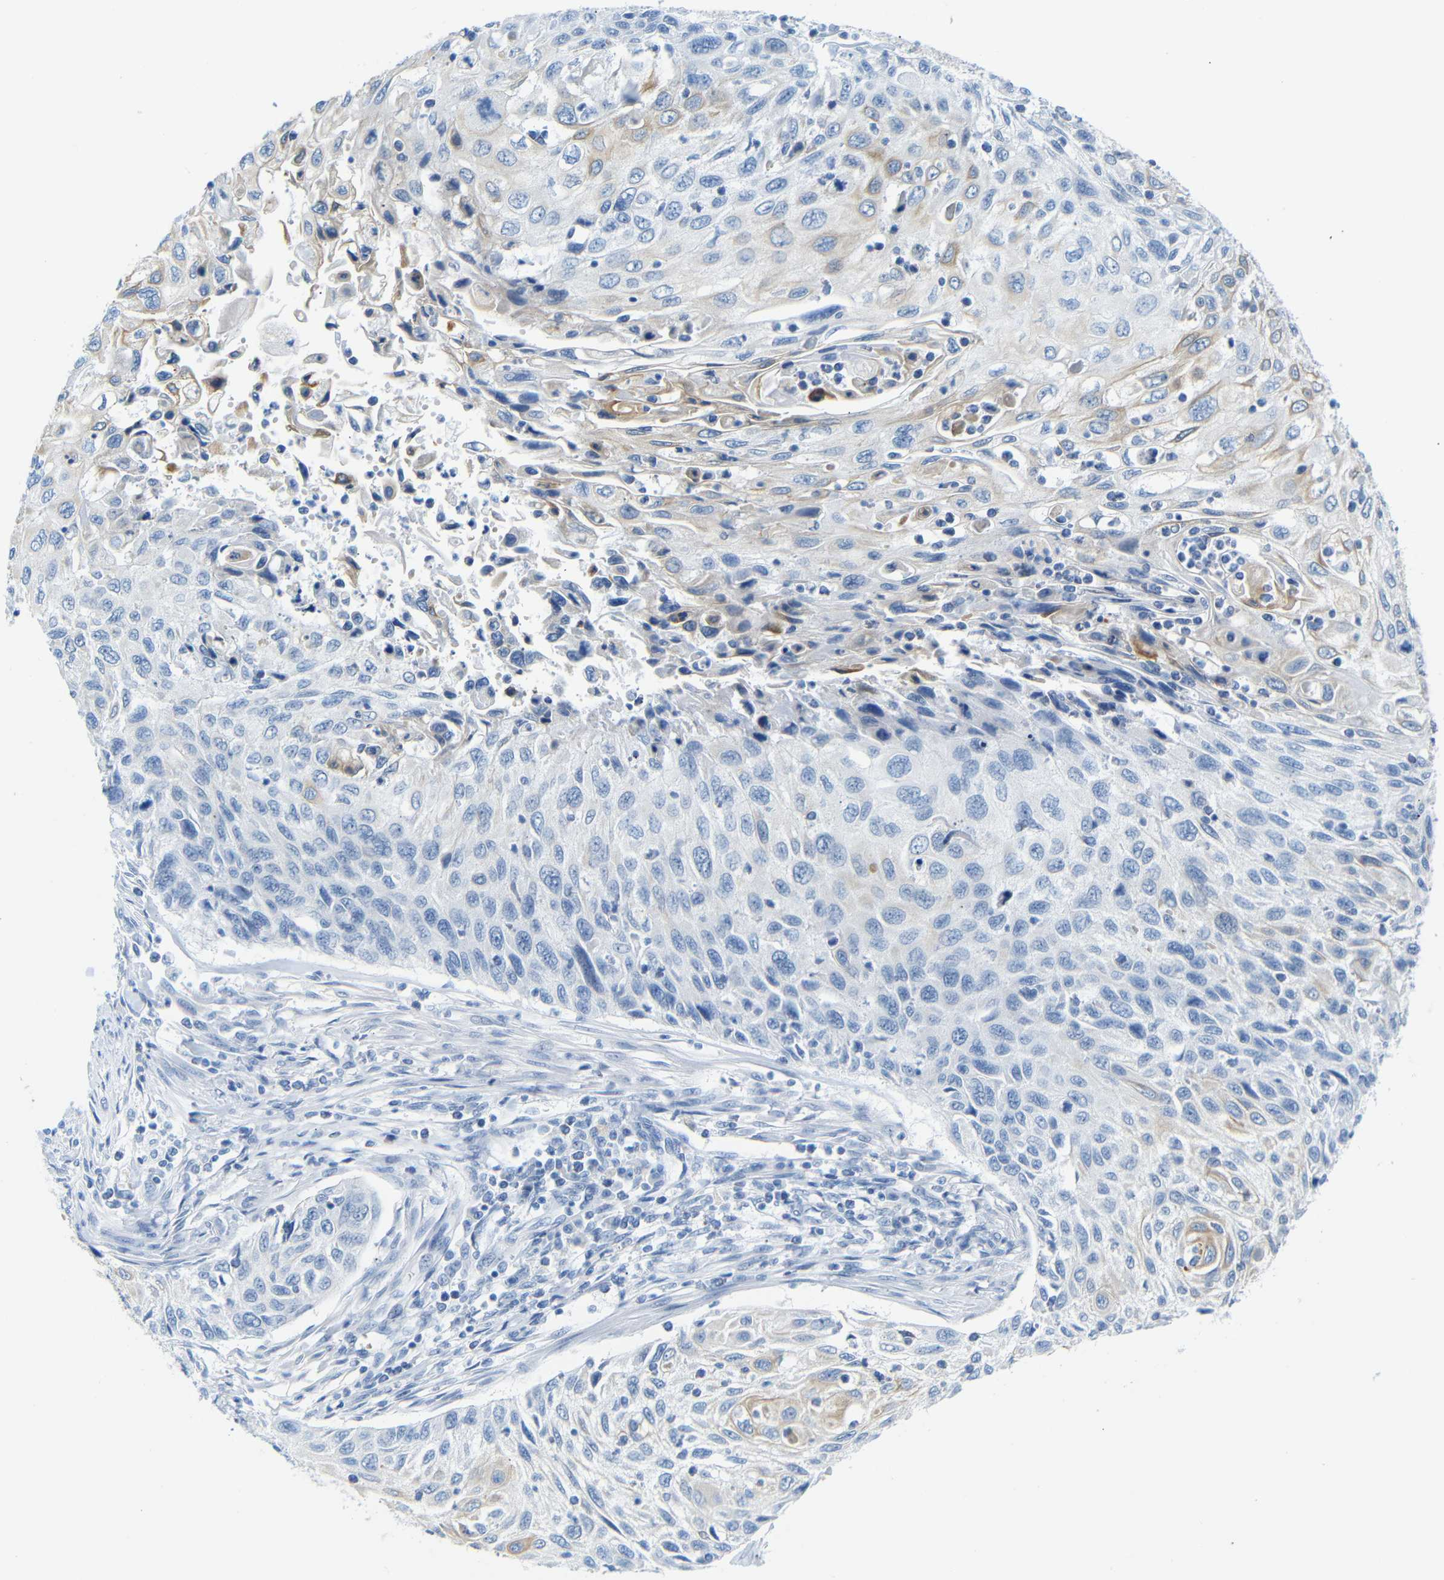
{"staining": {"intensity": "moderate", "quantity": "<25%", "location": "cytoplasmic/membranous"}, "tissue": "cervical cancer", "cell_type": "Tumor cells", "image_type": "cancer", "snomed": [{"axis": "morphology", "description": "Squamous cell carcinoma, NOS"}, {"axis": "topography", "description": "Cervix"}], "caption": "Immunohistochemistry micrograph of neoplastic tissue: cervical squamous cell carcinoma stained using immunohistochemistry displays low levels of moderate protein expression localized specifically in the cytoplasmic/membranous of tumor cells, appearing as a cytoplasmic/membranous brown color.", "gene": "DYNAP", "patient": {"sex": "female", "age": 70}}